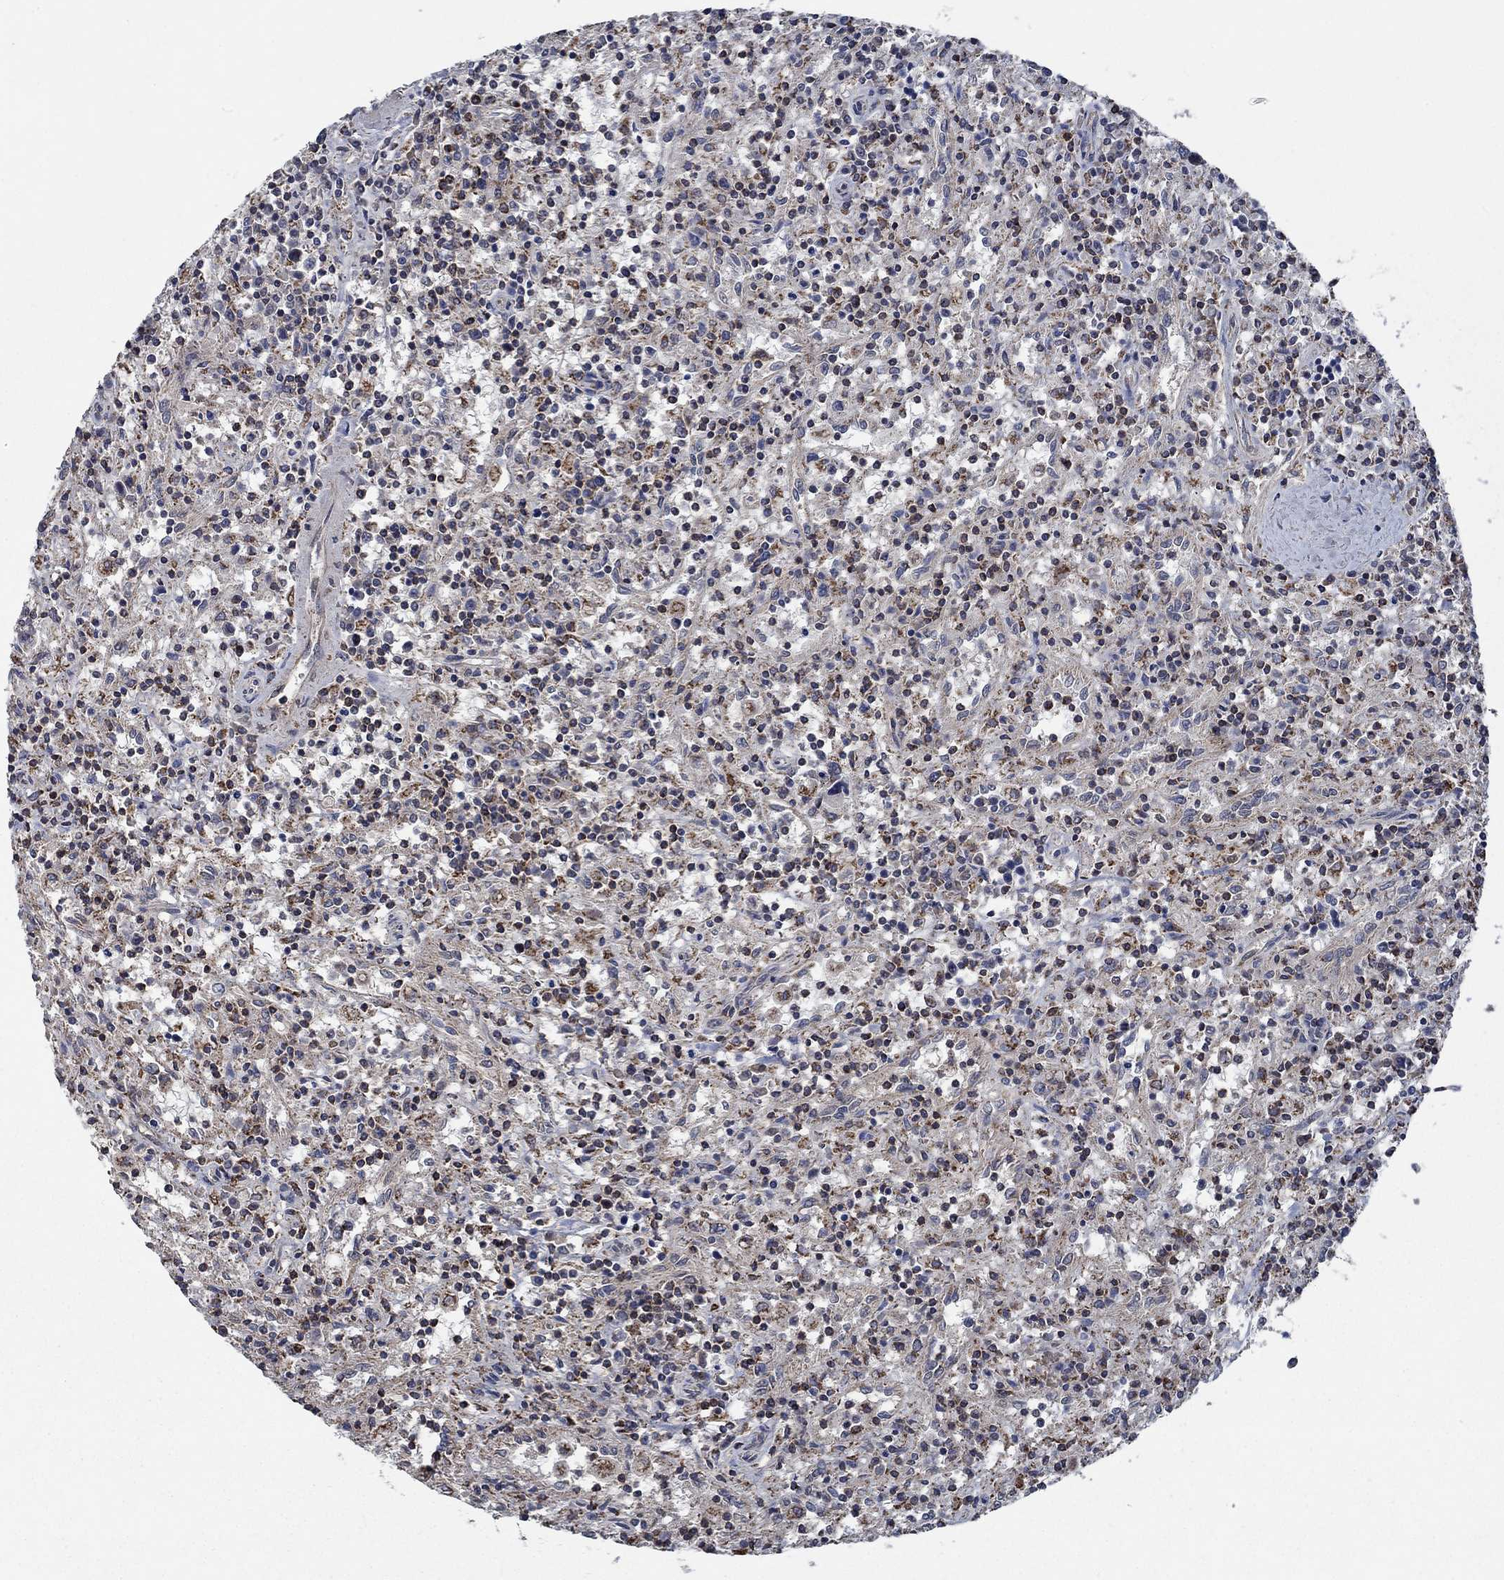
{"staining": {"intensity": "weak", "quantity": ">75%", "location": "cytoplasmic/membranous"}, "tissue": "lymphoma", "cell_type": "Tumor cells", "image_type": "cancer", "snomed": [{"axis": "morphology", "description": "Malignant lymphoma, non-Hodgkin's type, Low grade"}, {"axis": "topography", "description": "Spleen"}], "caption": "Protein staining of lymphoma tissue reveals weak cytoplasmic/membranous expression in approximately >75% of tumor cells.", "gene": "STXBP6", "patient": {"sex": "male", "age": 62}}